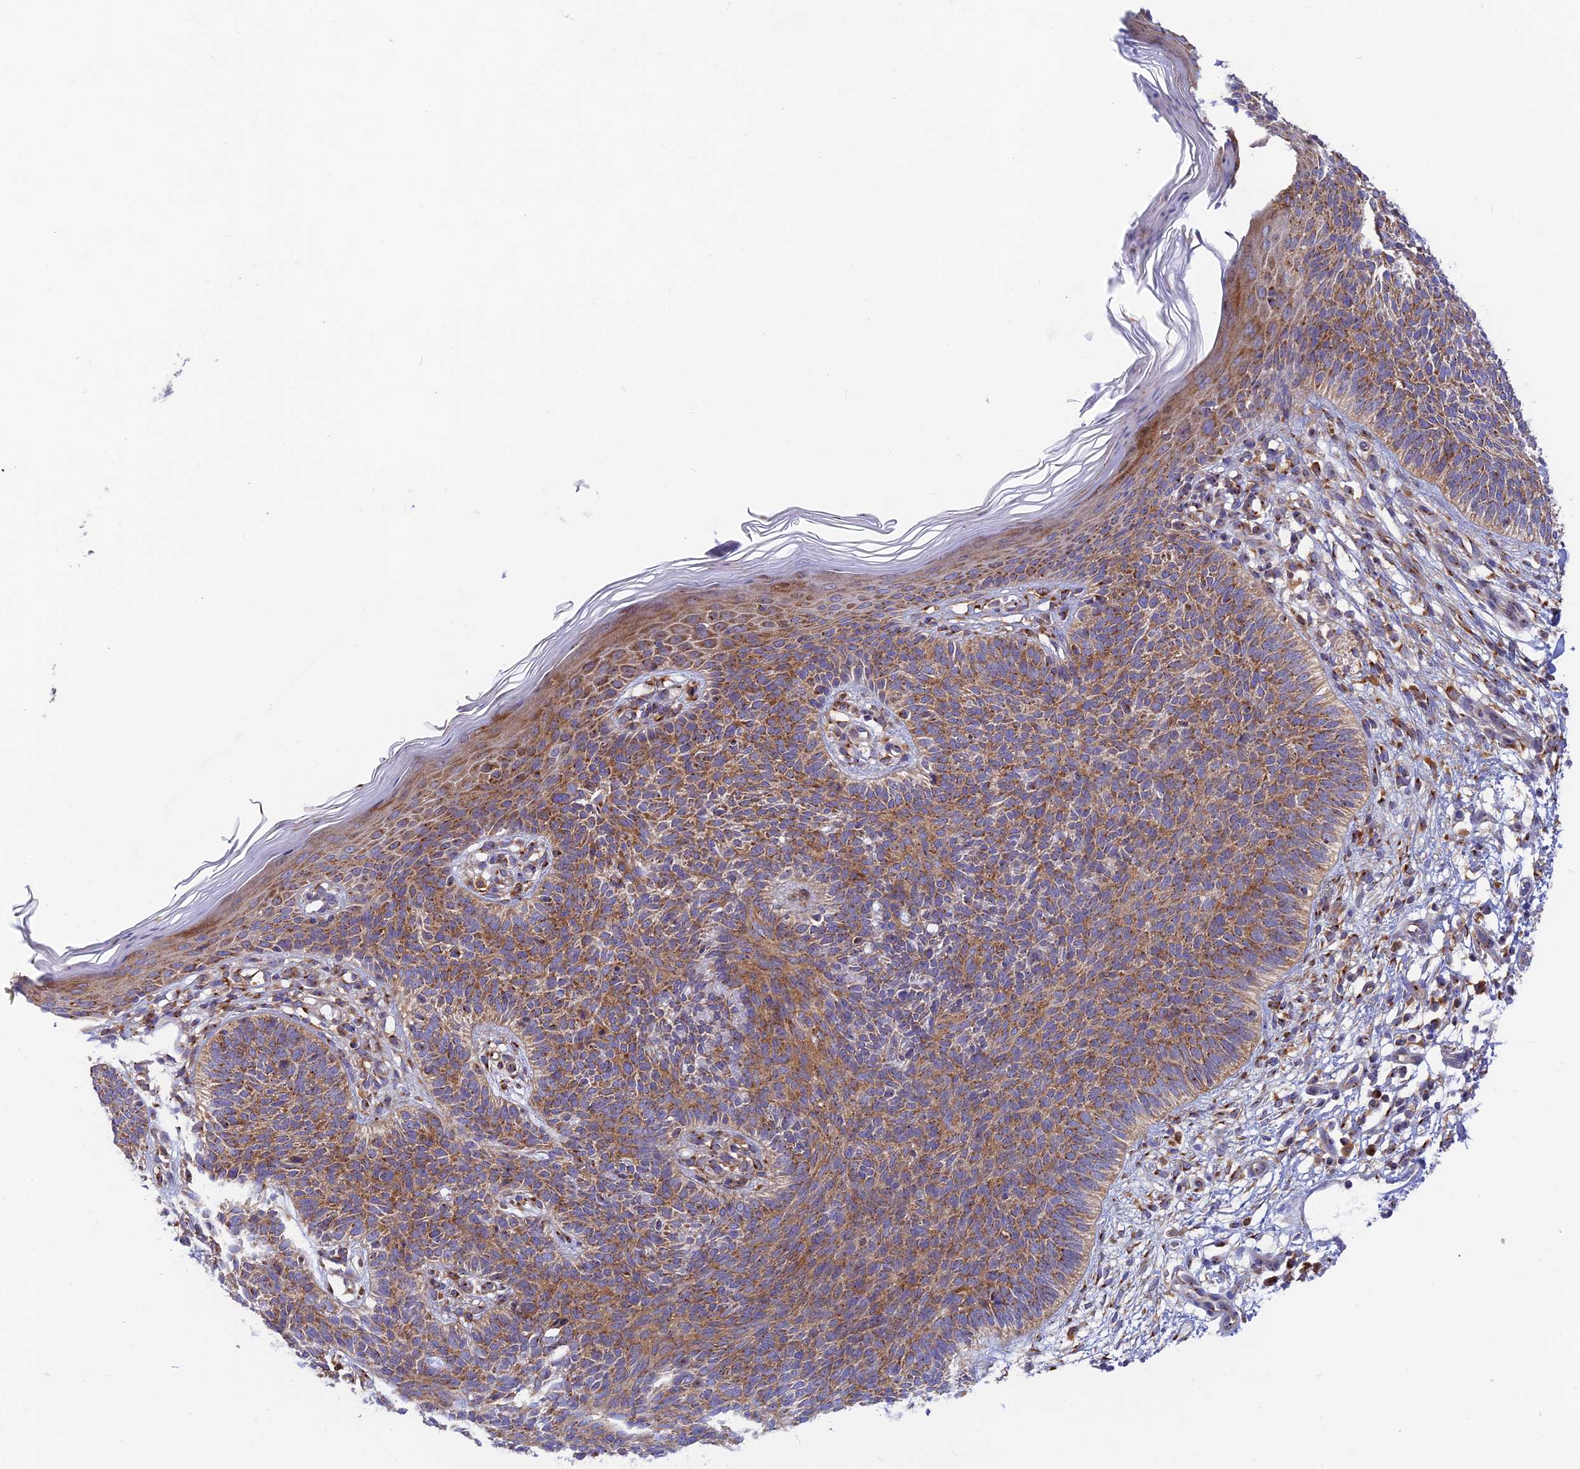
{"staining": {"intensity": "moderate", "quantity": ">75%", "location": "cytoplasmic/membranous"}, "tissue": "skin cancer", "cell_type": "Tumor cells", "image_type": "cancer", "snomed": [{"axis": "morphology", "description": "Basal cell carcinoma"}, {"axis": "topography", "description": "Skin"}], "caption": "Protein expression analysis of human basal cell carcinoma (skin) reveals moderate cytoplasmic/membranous staining in about >75% of tumor cells.", "gene": "GOLGA3", "patient": {"sex": "female", "age": 66}}